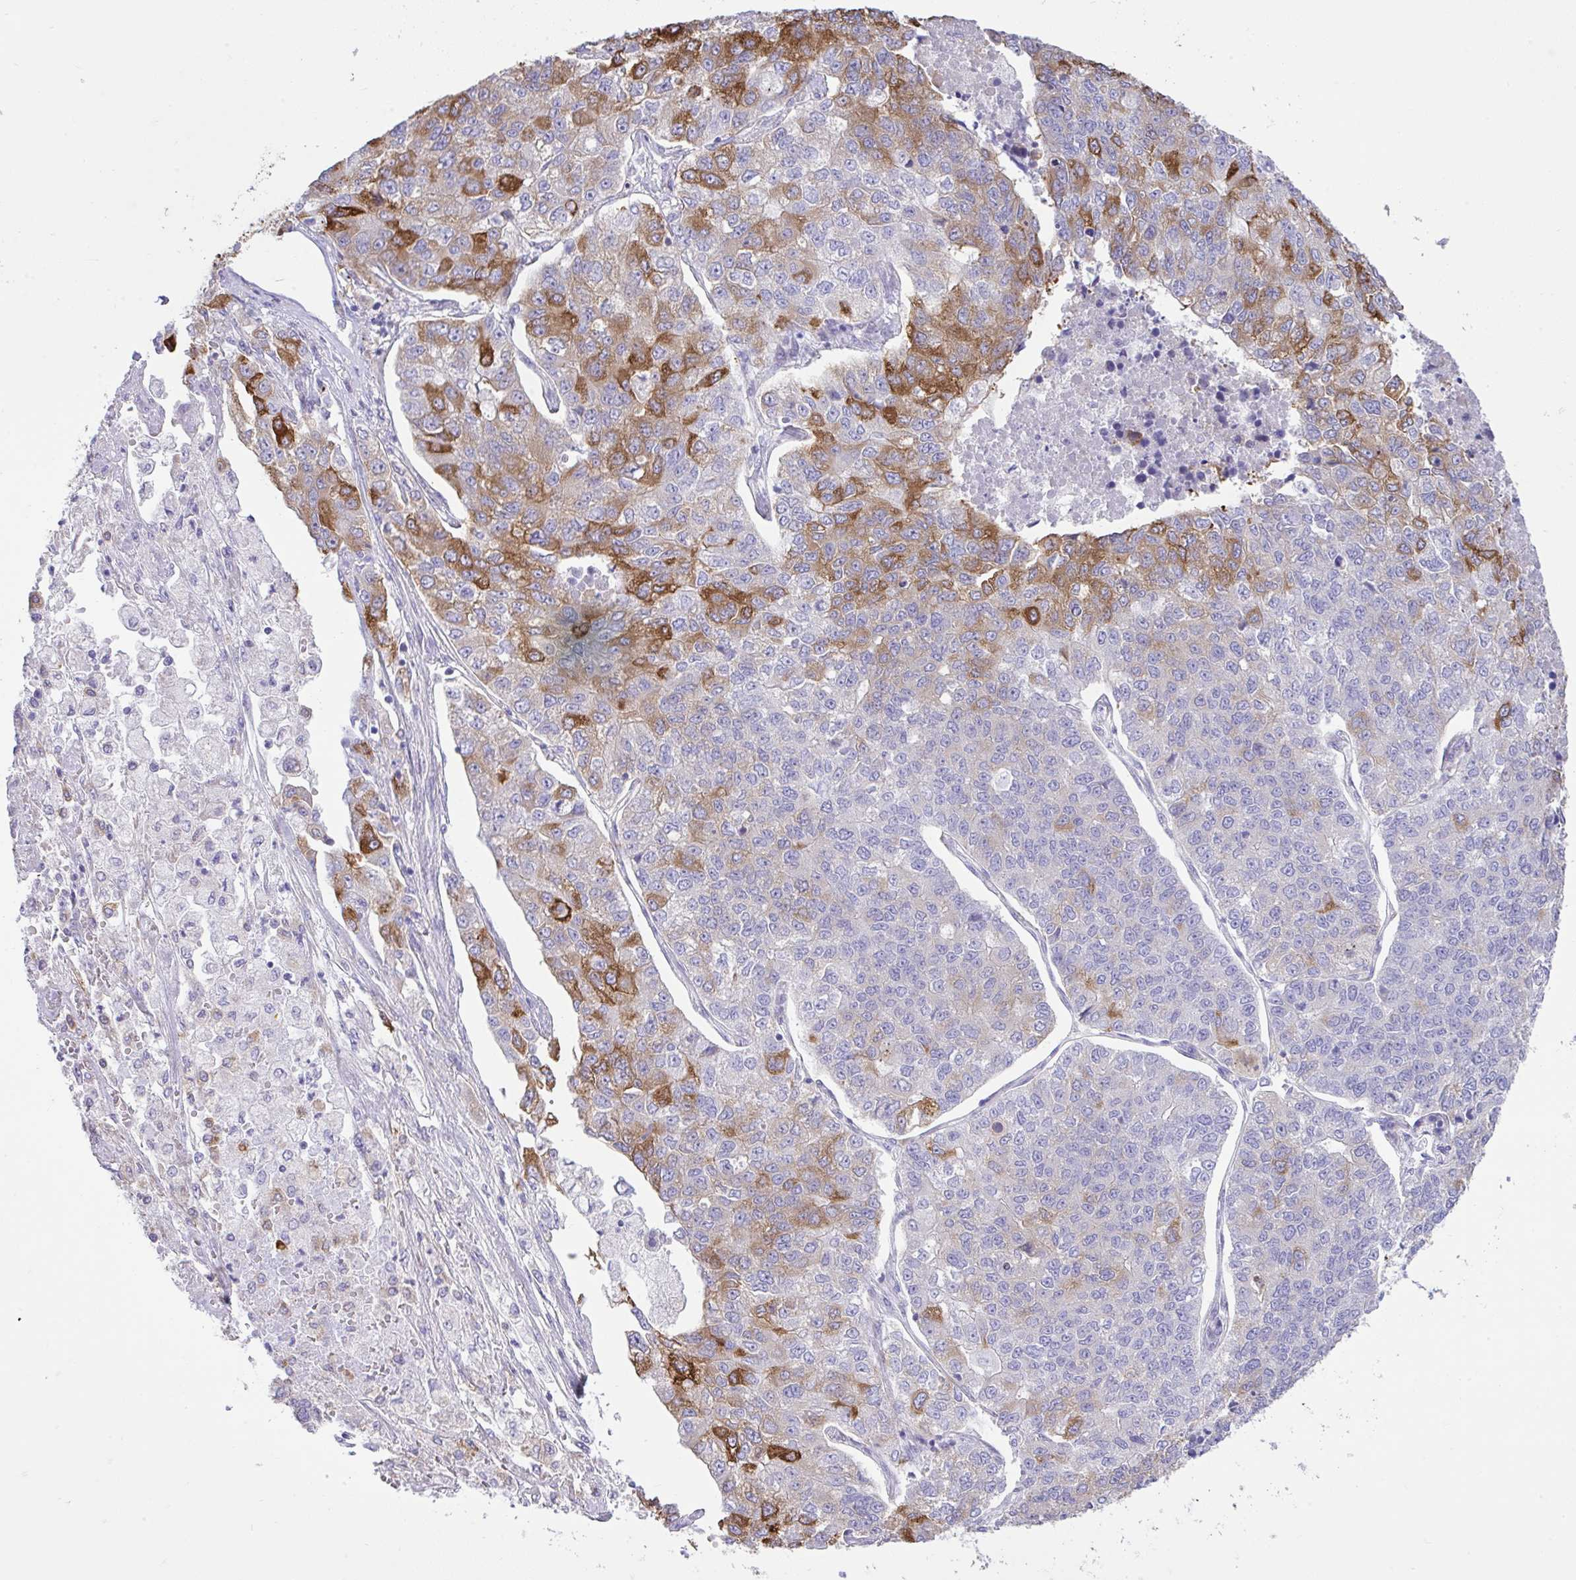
{"staining": {"intensity": "moderate", "quantity": "25%-75%", "location": "cytoplasmic/membranous"}, "tissue": "lung cancer", "cell_type": "Tumor cells", "image_type": "cancer", "snomed": [{"axis": "morphology", "description": "Adenocarcinoma, NOS"}, {"axis": "topography", "description": "Lung"}], "caption": "Lung adenocarcinoma stained with IHC displays moderate cytoplasmic/membranous expression in about 25%-75% of tumor cells.", "gene": "EEF1A2", "patient": {"sex": "male", "age": 49}}